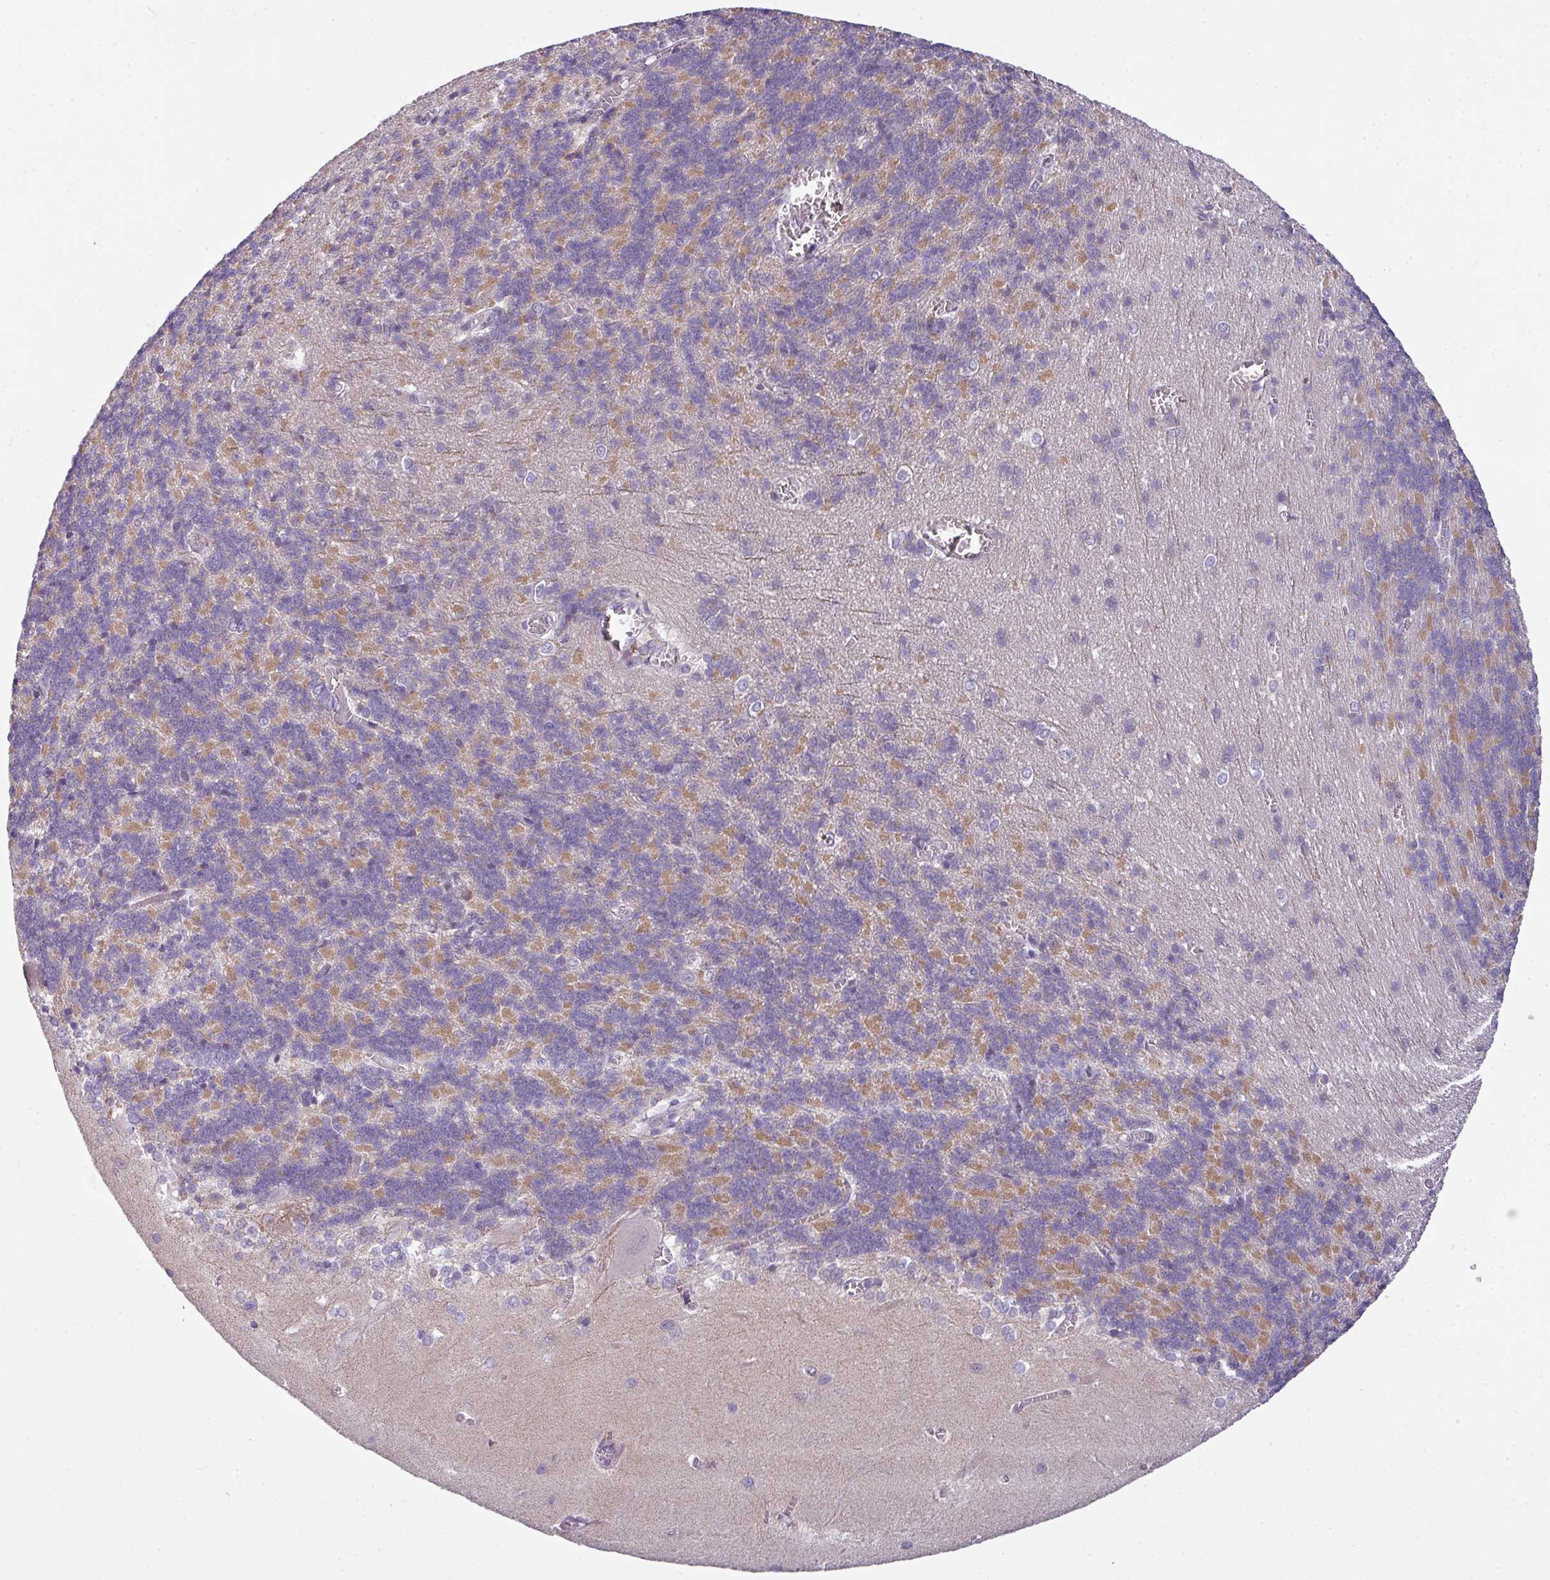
{"staining": {"intensity": "weak", "quantity": "25%-75%", "location": "cytoplasmic/membranous"}, "tissue": "cerebellum", "cell_type": "Cells in granular layer", "image_type": "normal", "snomed": [{"axis": "morphology", "description": "Normal tissue, NOS"}, {"axis": "topography", "description": "Cerebellum"}], "caption": "Normal cerebellum shows weak cytoplasmic/membranous expression in approximately 25%-75% of cells in granular layer.", "gene": "C2orf68", "patient": {"sex": "male", "age": 37}}